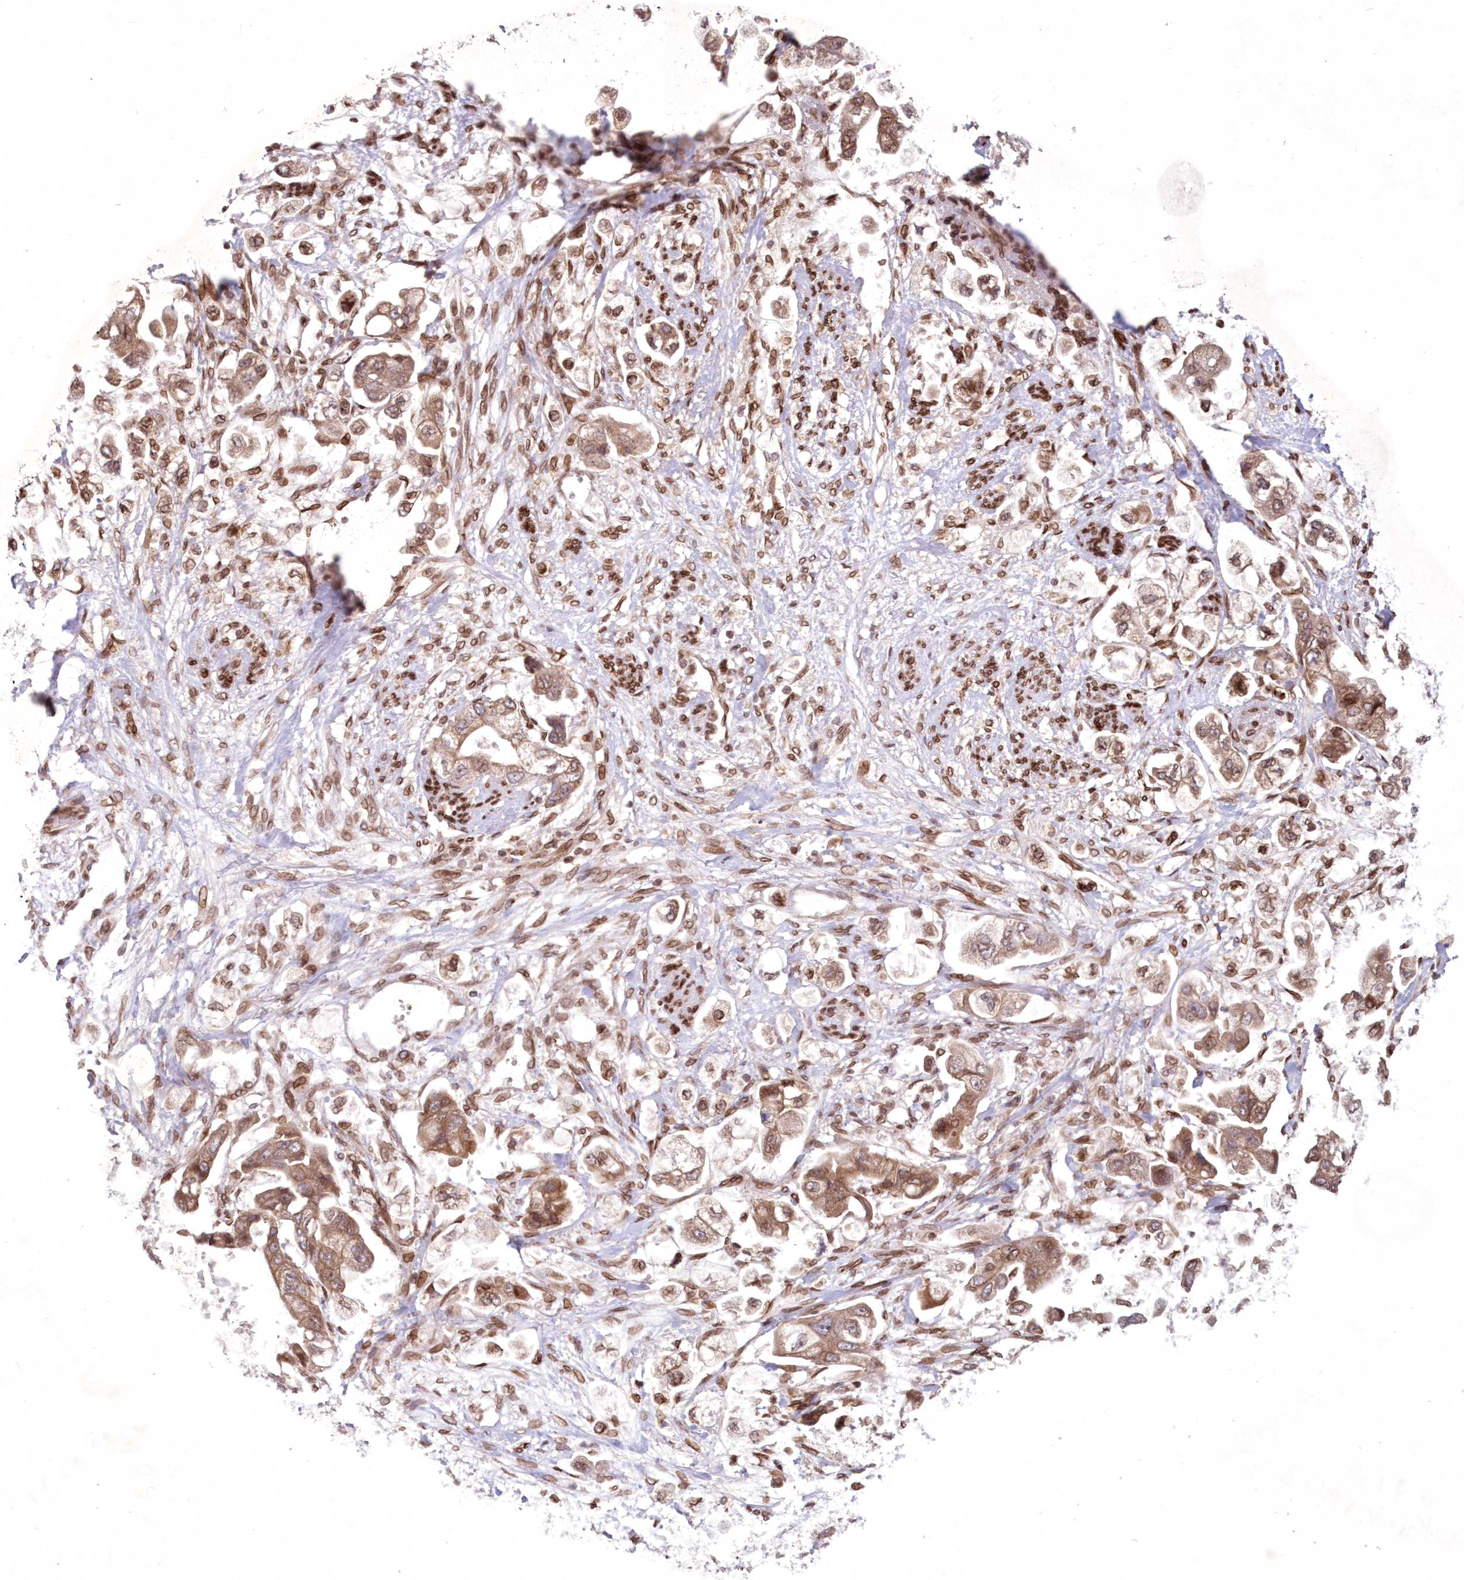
{"staining": {"intensity": "moderate", "quantity": ">75%", "location": "cytoplasmic/membranous"}, "tissue": "stomach cancer", "cell_type": "Tumor cells", "image_type": "cancer", "snomed": [{"axis": "morphology", "description": "Adenocarcinoma, NOS"}, {"axis": "topography", "description": "Stomach"}], "caption": "Immunohistochemistry histopathology image of human stomach cancer (adenocarcinoma) stained for a protein (brown), which displays medium levels of moderate cytoplasmic/membranous staining in about >75% of tumor cells.", "gene": "DNAJC27", "patient": {"sex": "male", "age": 62}}